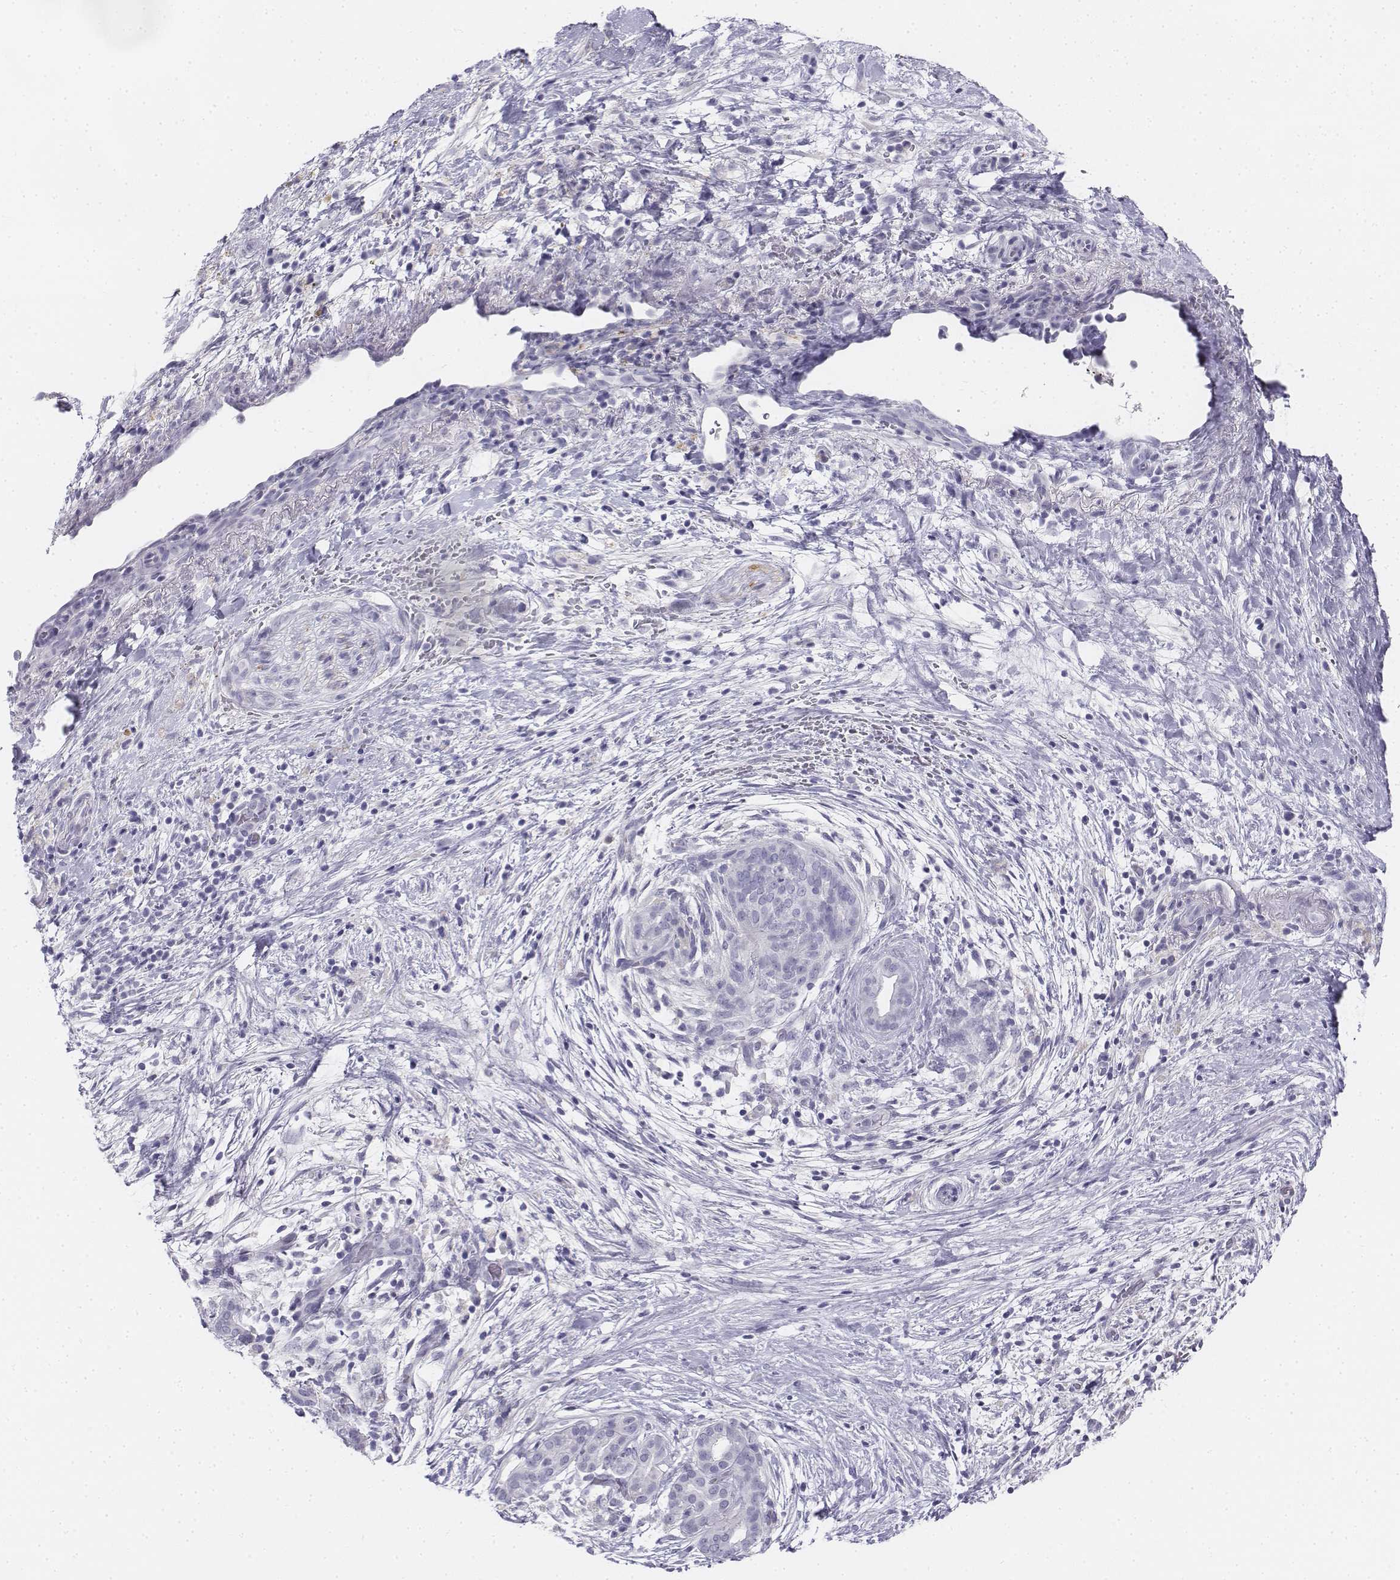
{"staining": {"intensity": "negative", "quantity": "none", "location": "none"}, "tissue": "pancreatic cancer", "cell_type": "Tumor cells", "image_type": "cancer", "snomed": [{"axis": "morphology", "description": "Adenocarcinoma, NOS"}, {"axis": "topography", "description": "Pancreas"}], "caption": "High power microscopy micrograph of an IHC micrograph of adenocarcinoma (pancreatic), revealing no significant staining in tumor cells.", "gene": "TH", "patient": {"sex": "male", "age": 44}}